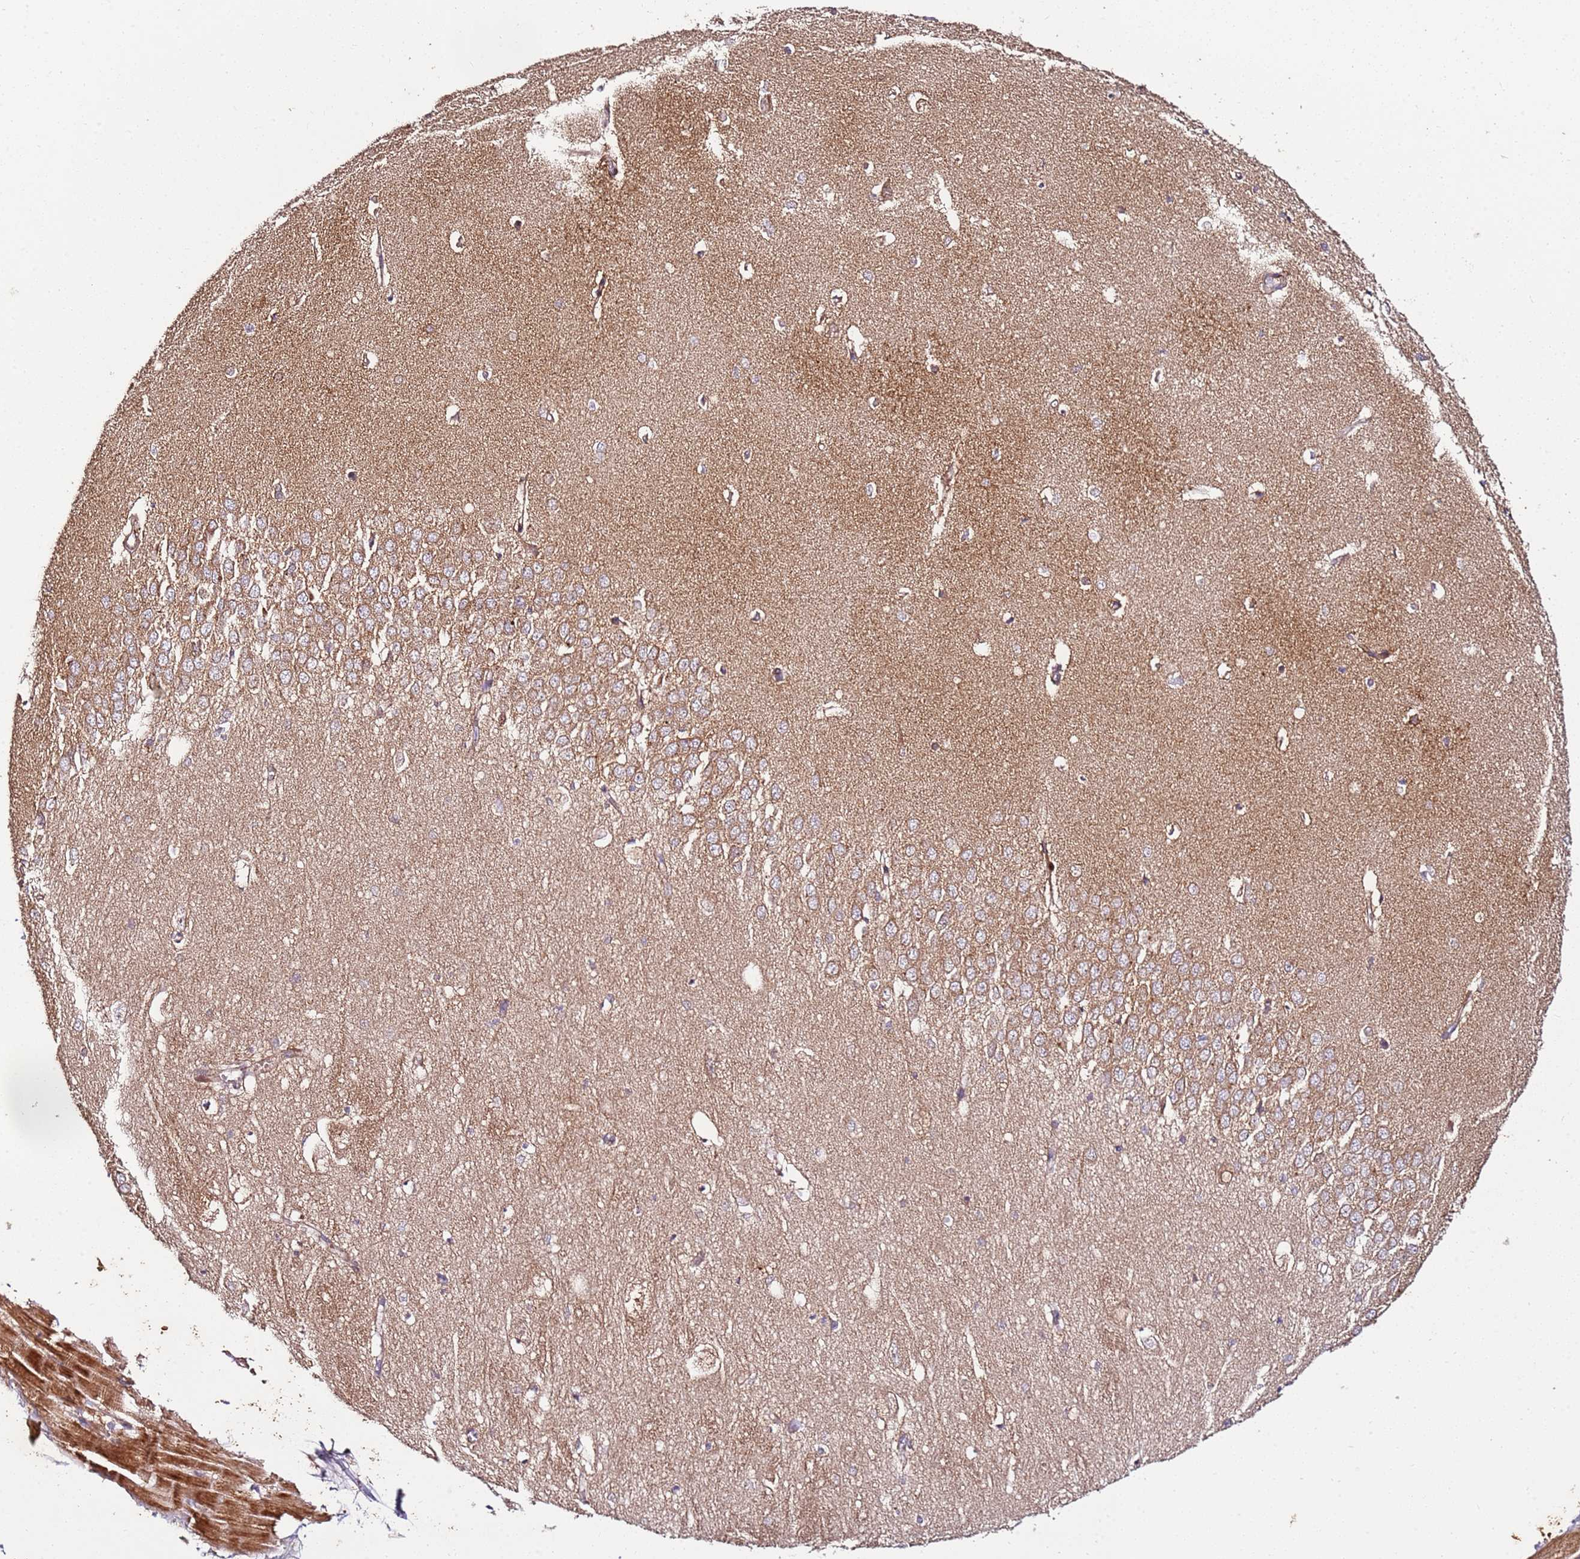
{"staining": {"intensity": "weak", "quantity": "<25%", "location": "cytoplasmic/membranous"}, "tissue": "hippocampus", "cell_type": "Glial cells", "image_type": "normal", "snomed": [{"axis": "morphology", "description": "Normal tissue, NOS"}, {"axis": "topography", "description": "Hippocampus"}], "caption": "An image of hippocampus stained for a protein reveals no brown staining in glial cells. The staining is performed using DAB brown chromogen with nuclei counter-stained in using hematoxylin.", "gene": "KRTAP21", "patient": {"sex": "female", "age": 64}}